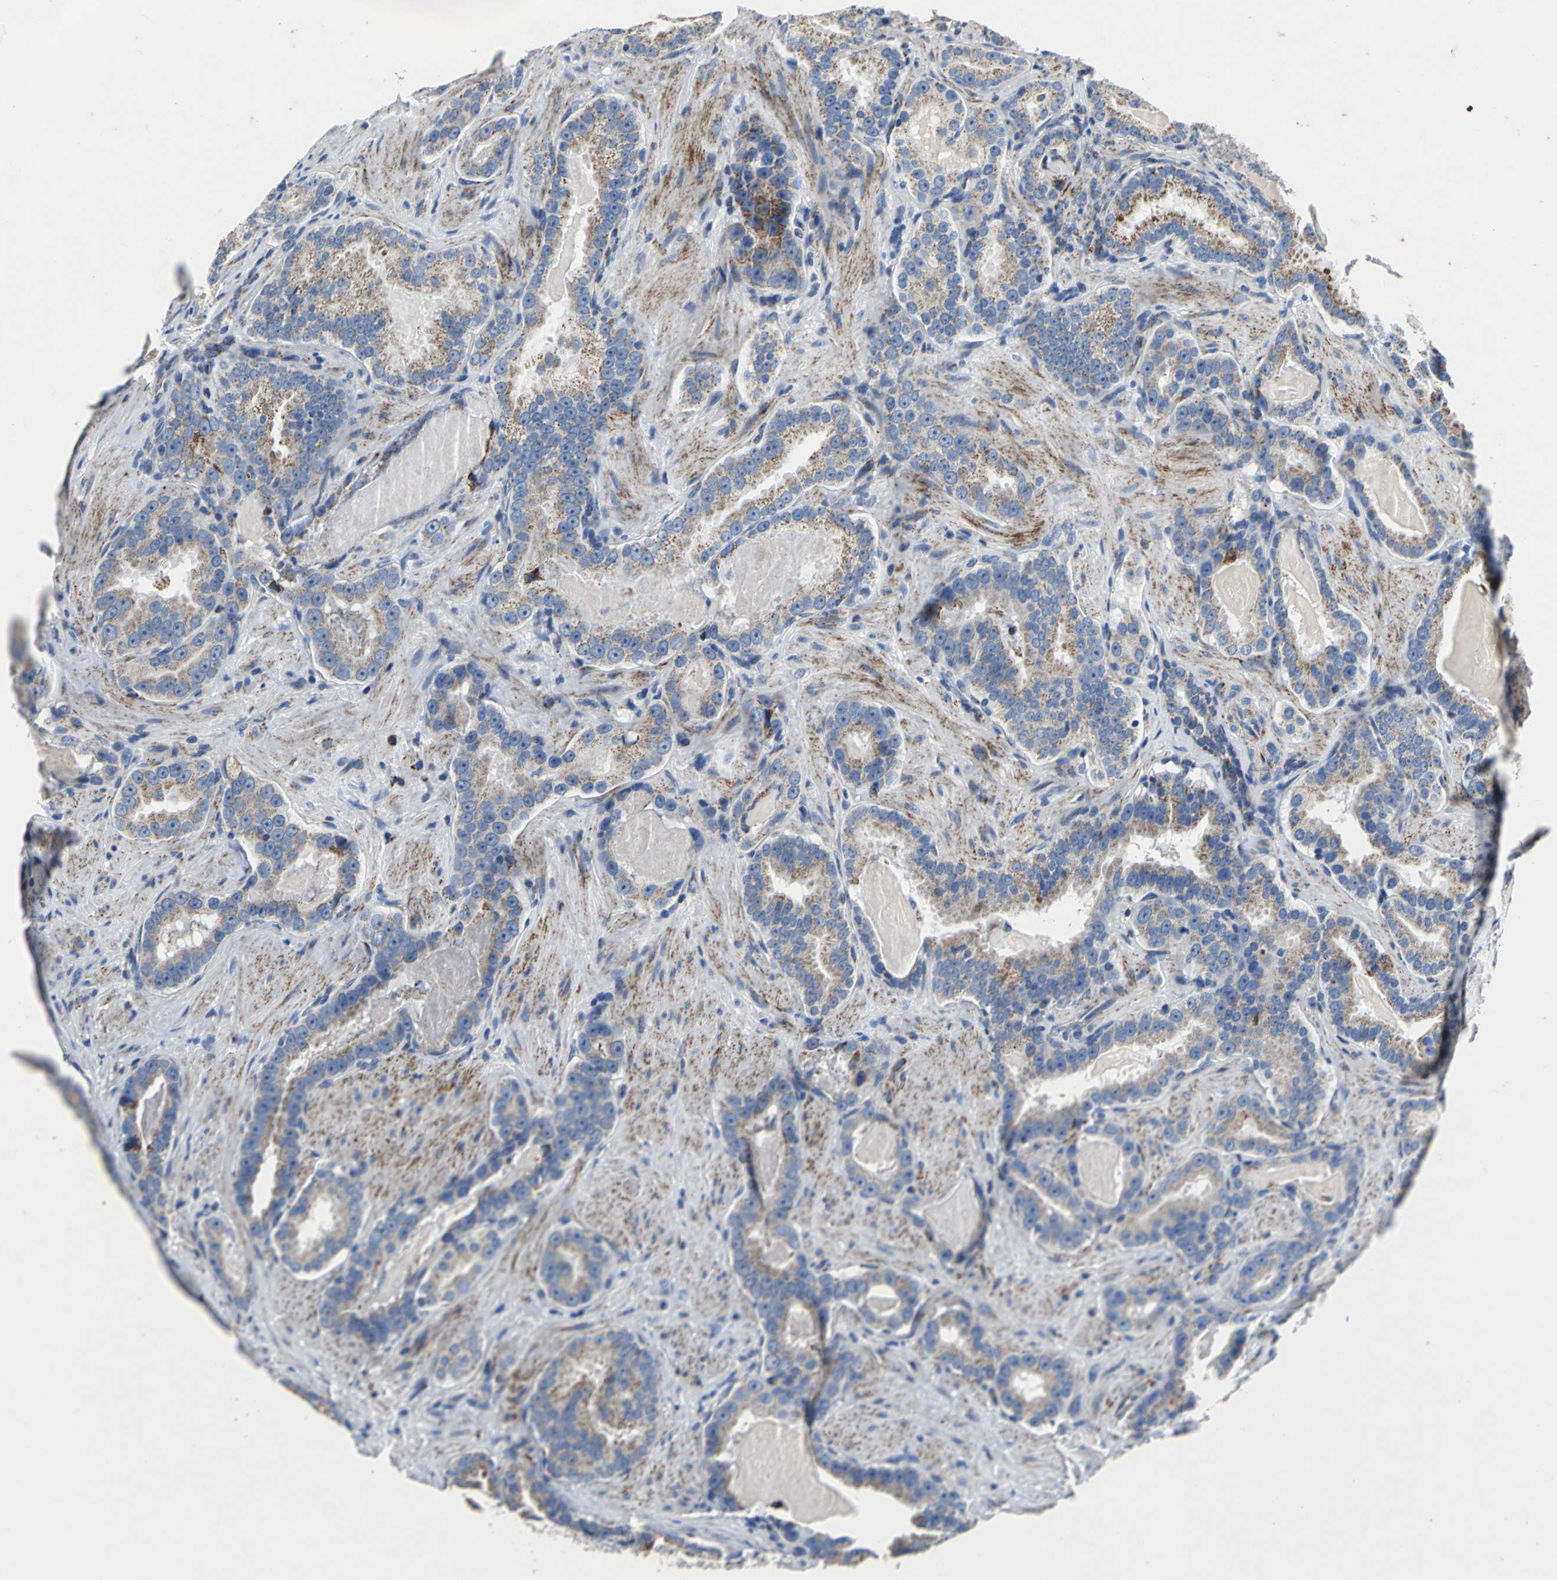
{"staining": {"intensity": "weak", "quantity": ">75%", "location": "cytoplasmic/membranous"}, "tissue": "prostate cancer", "cell_type": "Tumor cells", "image_type": "cancer", "snomed": [{"axis": "morphology", "description": "Adenocarcinoma, Low grade"}, {"axis": "topography", "description": "Prostate"}], "caption": "High-power microscopy captured an IHC histopathology image of prostate low-grade adenocarcinoma, revealing weak cytoplasmic/membranous staining in about >75% of tumor cells.", "gene": "IFI6", "patient": {"sex": "male", "age": 59}}